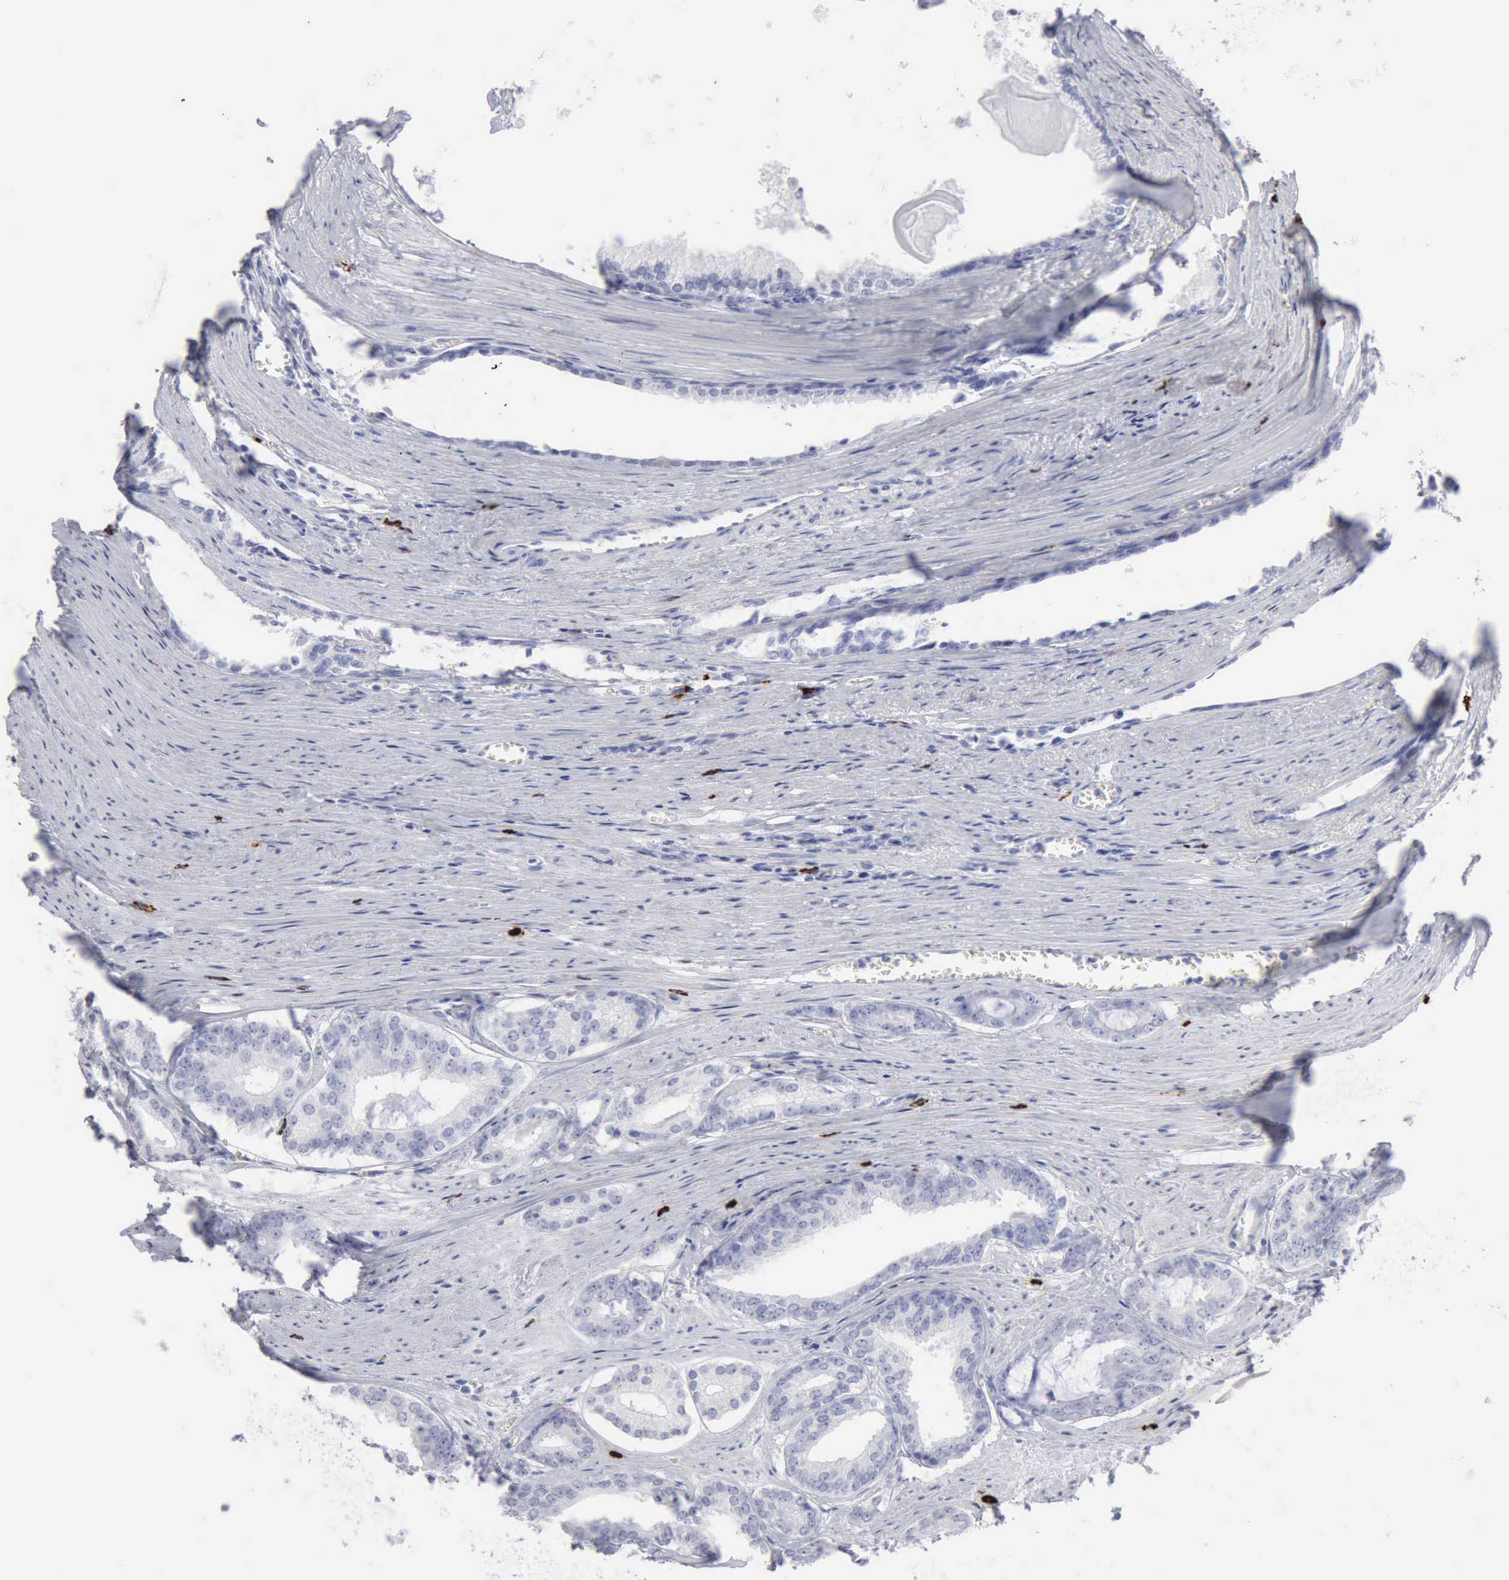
{"staining": {"intensity": "negative", "quantity": "none", "location": "none"}, "tissue": "prostate cancer", "cell_type": "Tumor cells", "image_type": "cancer", "snomed": [{"axis": "morphology", "description": "Adenocarcinoma, Medium grade"}, {"axis": "topography", "description": "Prostate"}], "caption": "Prostate adenocarcinoma (medium-grade) was stained to show a protein in brown. There is no significant positivity in tumor cells.", "gene": "CMA1", "patient": {"sex": "male", "age": 79}}